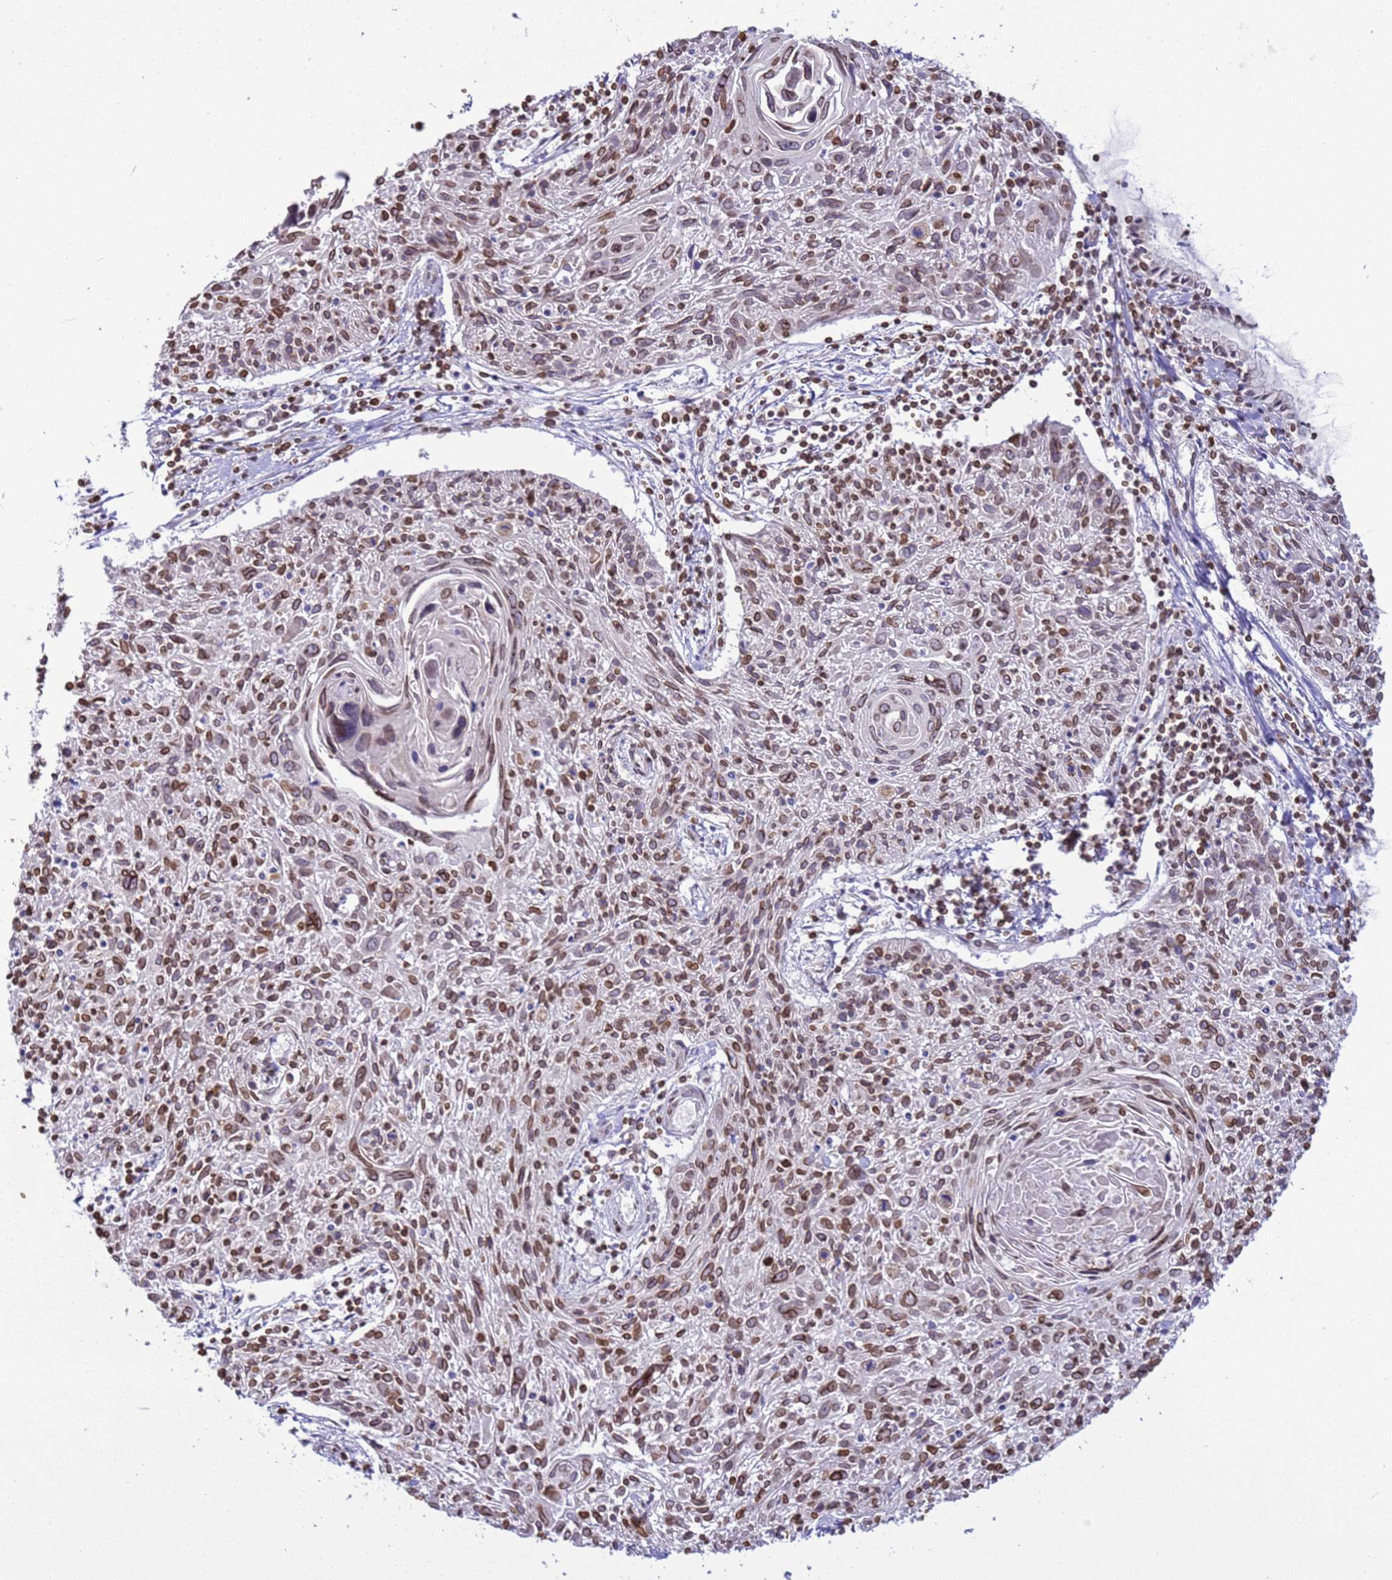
{"staining": {"intensity": "moderate", "quantity": ">75%", "location": "cytoplasmic/membranous,nuclear"}, "tissue": "cervical cancer", "cell_type": "Tumor cells", "image_type": "cancer", "snomed": [{"axis": "morphology", "description": "Squamous cell carcinoma, NOS"}, {"axis": "topography", "description": "Cervix"}], "caption": "Immunohistochemical staining of human cervical cancer (squamous cell carcinoma) displays medium levels of moderate cytoplasmic/membranous and nuclear protein expression in approximately >75% of tumor cells.", "gene": "DHX37", "patient": {"sex": "female", "age": 51}}